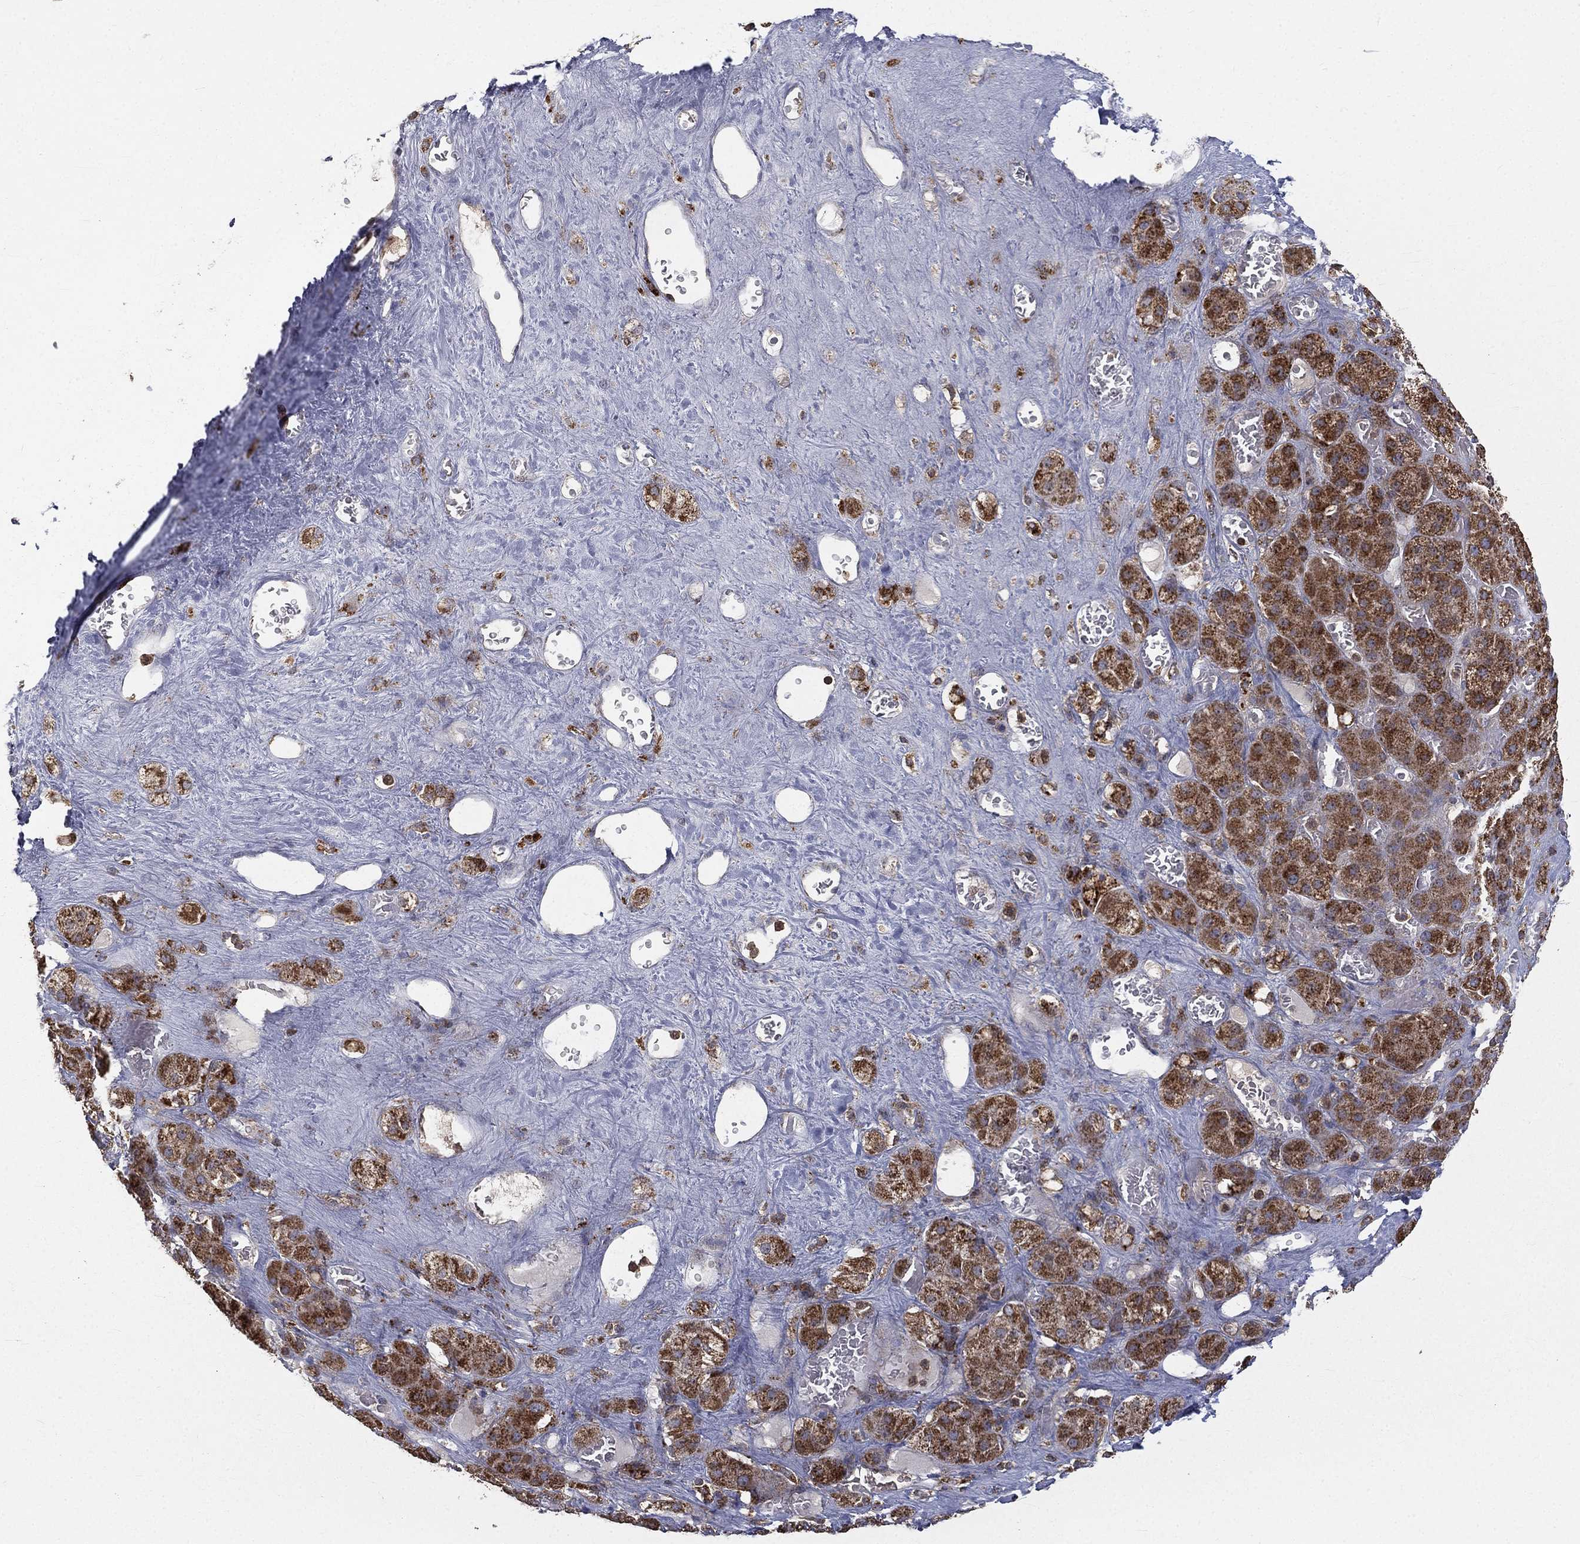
{"staining": {"intensity": "strong", "quantity": "25%-75%", "location": "cytoplasmic/membranous"}, "tissue": "adrenal gland", "cell_type": "Glandular cells", "image_type": "normal", "snomed": [{"axis": "morphology", "description": "Normal tissue, NOS"}, {"axis": "topography", "description": "Adrenal gland"}], "caption": "Human adrenal gland stained for a protein (brown) shows strong cytoplasmic/membranous positive expression in approximately 25%-75% of glandular cells.", "gene": "RIN3", "patient": {"sex": "male", "age": 70}}